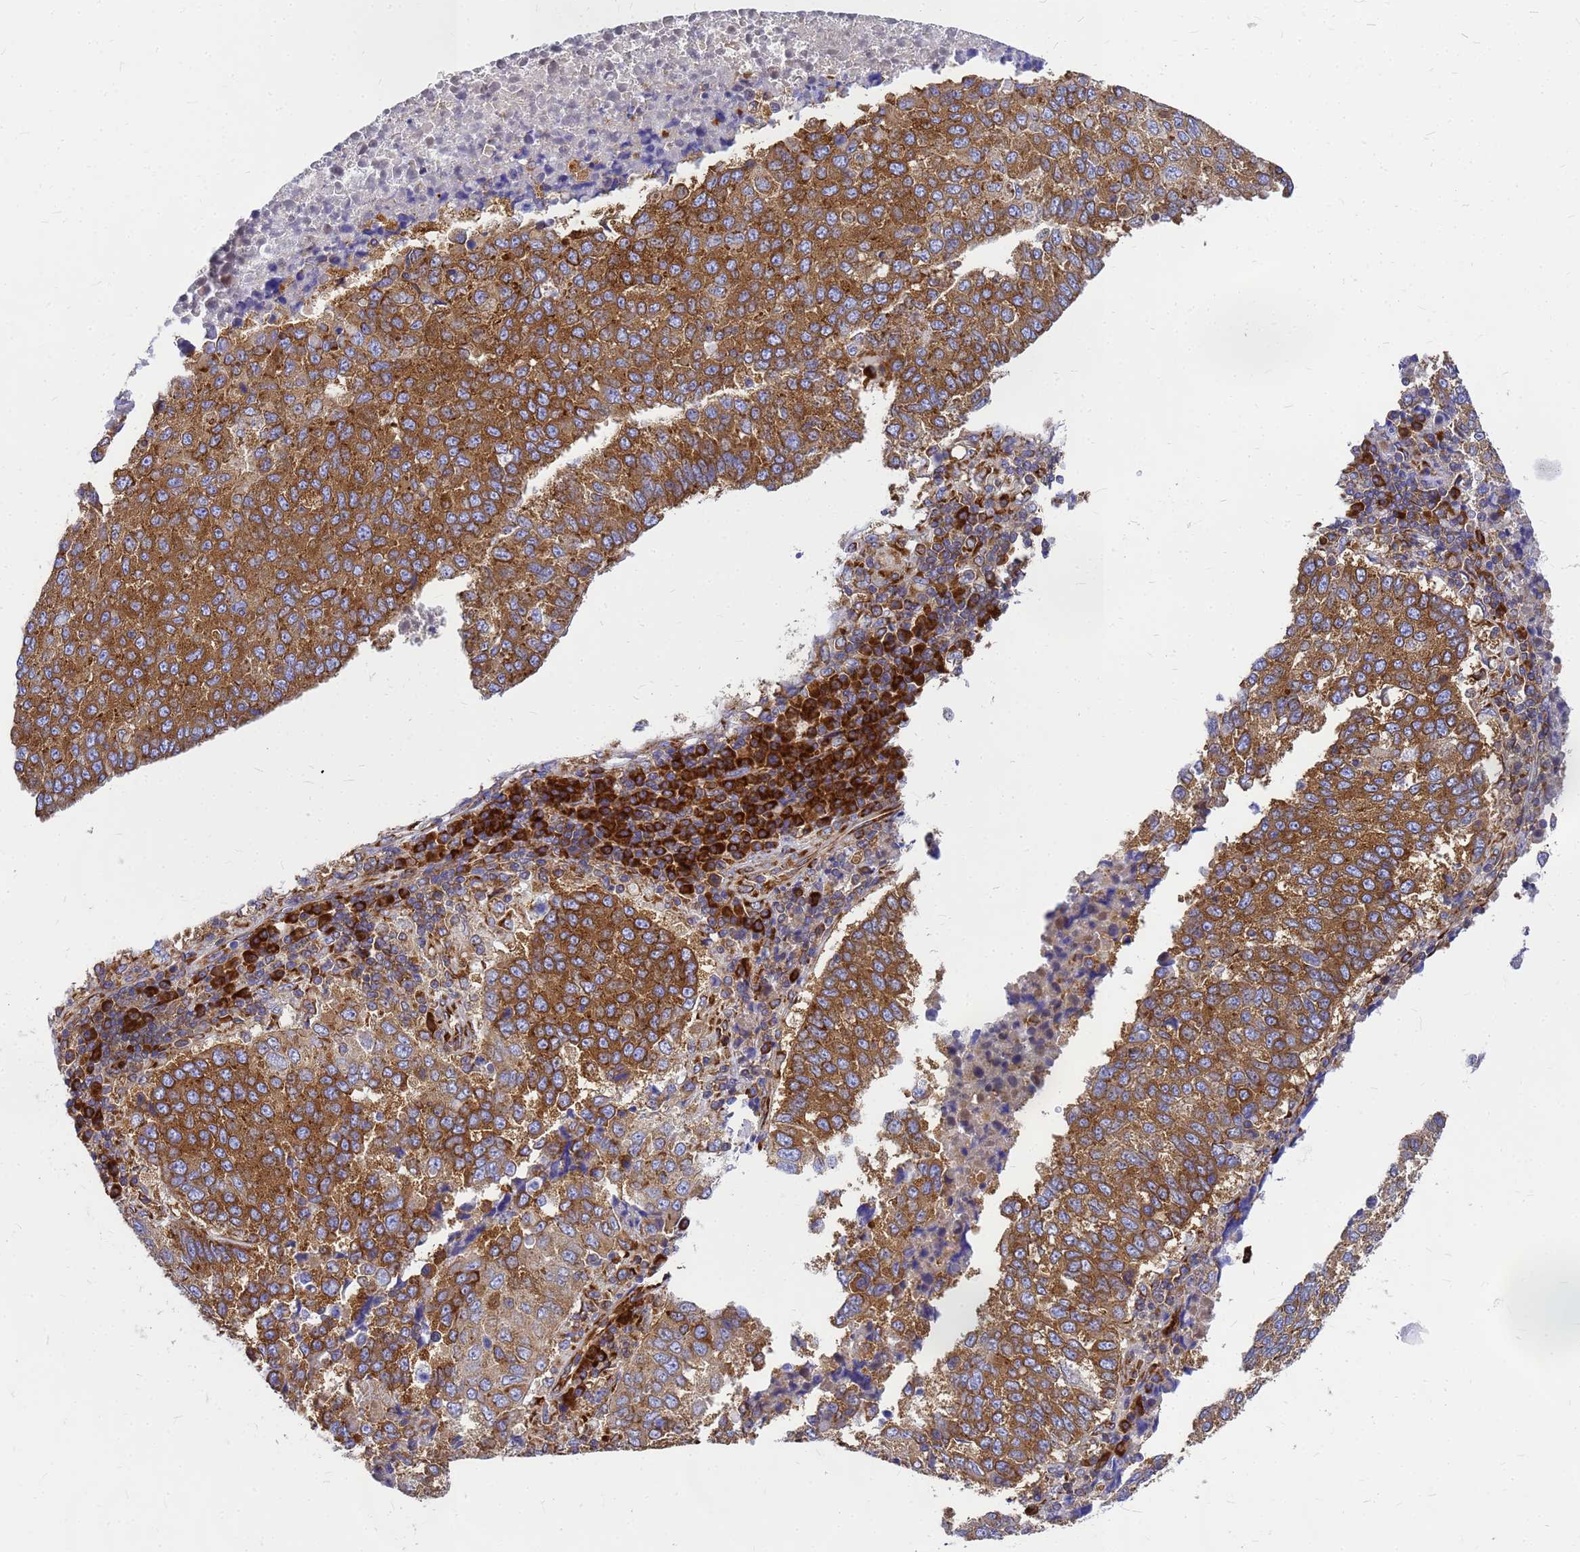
{"staining": {"intensity": "strong", "quantity": ">75%", "location": "cytoplasmic/membranous"}, "tissue": "lung cancer", "cell_type": "Tumor cells", "image_type": "cancer", "snomed": [{"axis": "morphology", "description": "Squamous cell carcinoma, NOS"}, {"axis": "topography", "description": "Lung"}], "caption": "Strong cytoplasmic/membranous positivity for a protein is seen in about >75% of tumor cells of lung cancer using immunohistochemistry (IHC).", "gene": "EEF1D", "patient": {"sex": "male", "age": 73}}